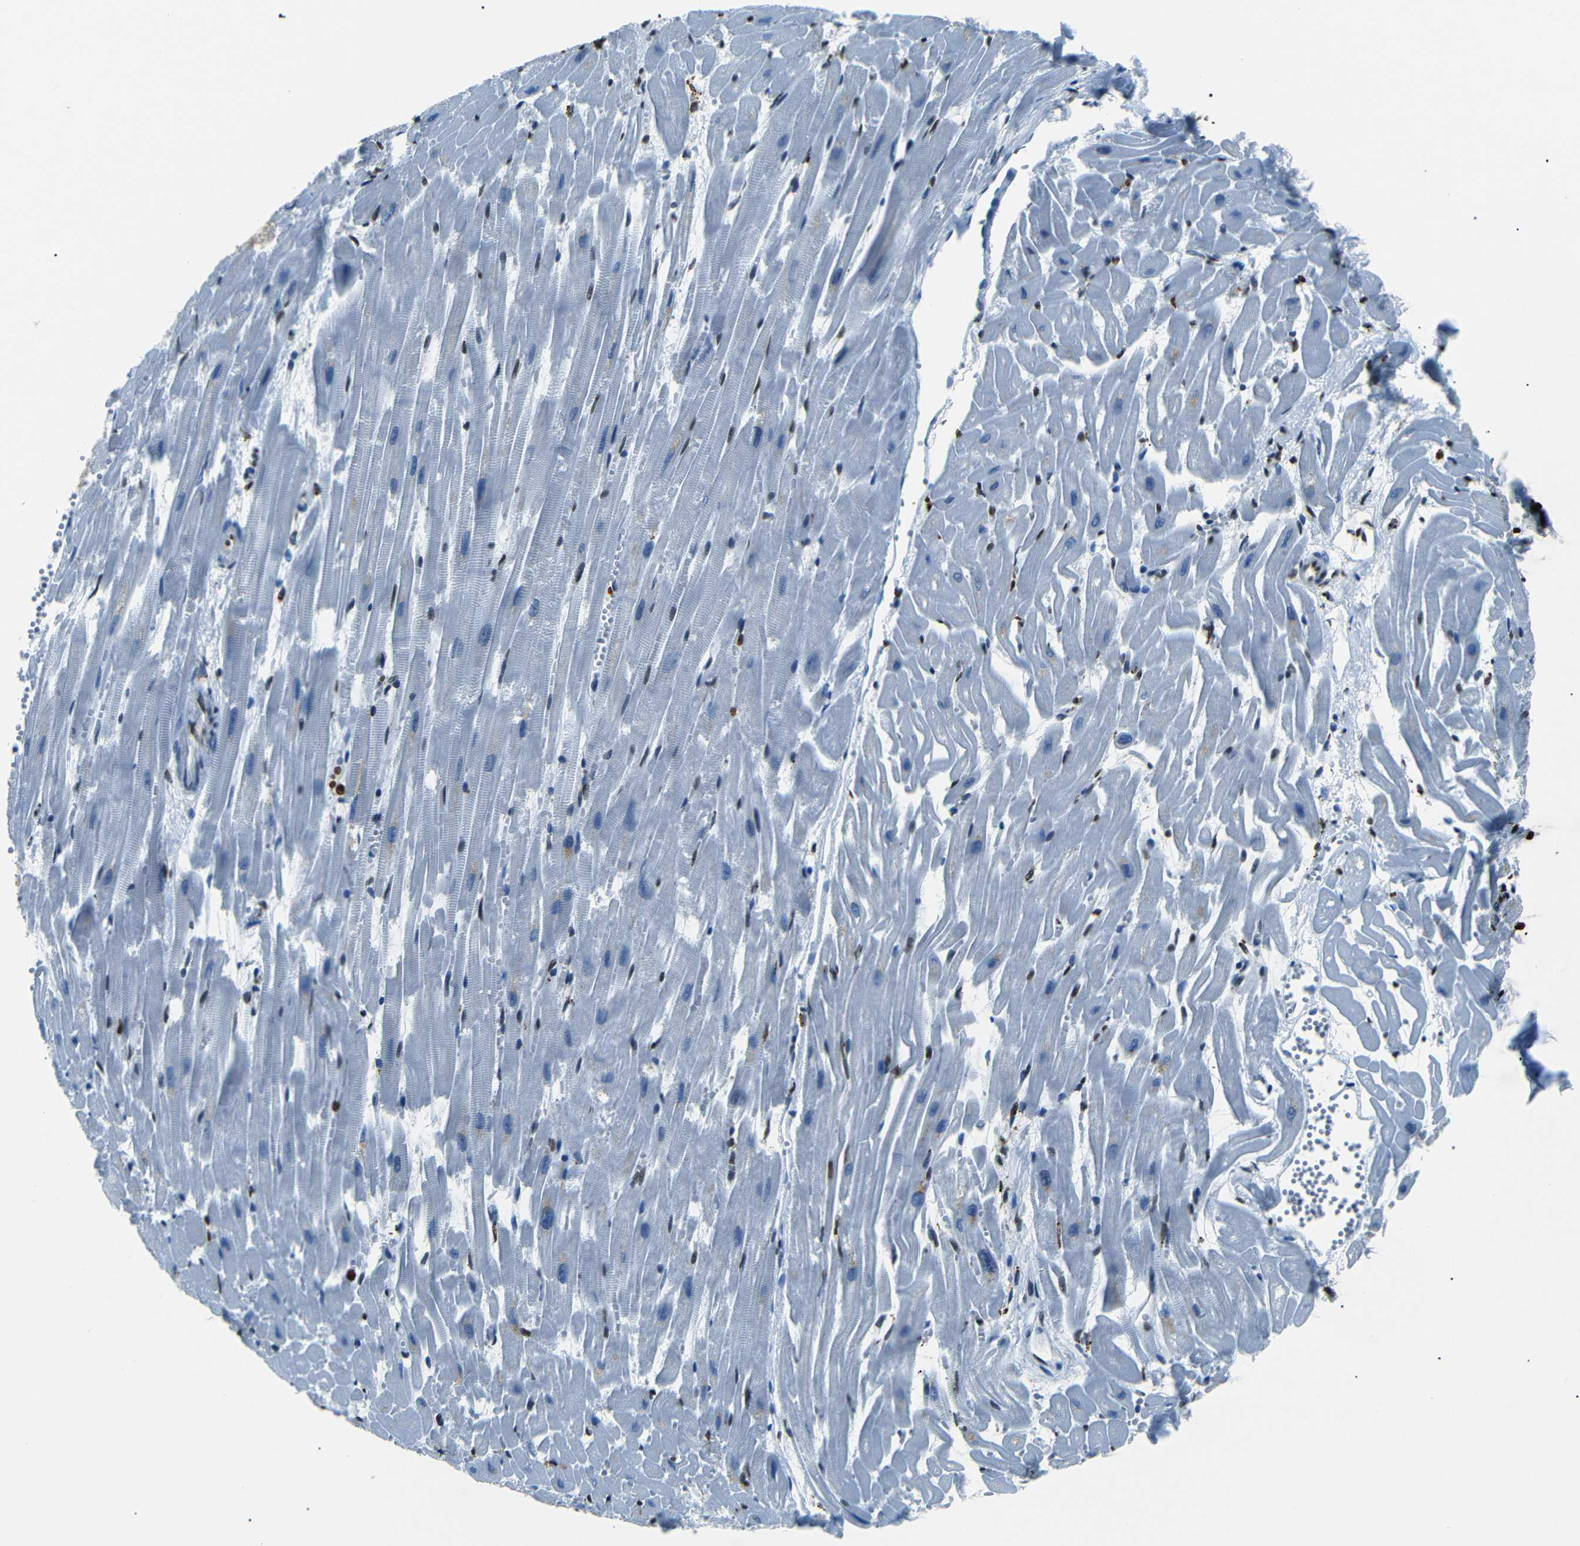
{"staining": {"intensity": "negative", "quantity": "none", "location": "none"}, "tissue": "heart muscle", "cell_type": "Cardiomyocytes", "image_type": "normal", "snomed": [{"axis": "morphology", "description": "Normal tissue, NOS"}, {"axis": "topography", "description": "Heart"}], "caption": "High power microscopy photomicrograph of an IHC photomicrograph of unremarkable heart muscle, revealing no significant positivity in cardiomyocytes. (DAB IHC with hematoxylin counter stain).", "gene": "HMGN1", "patient": {"sex": "female", "age": 19}}